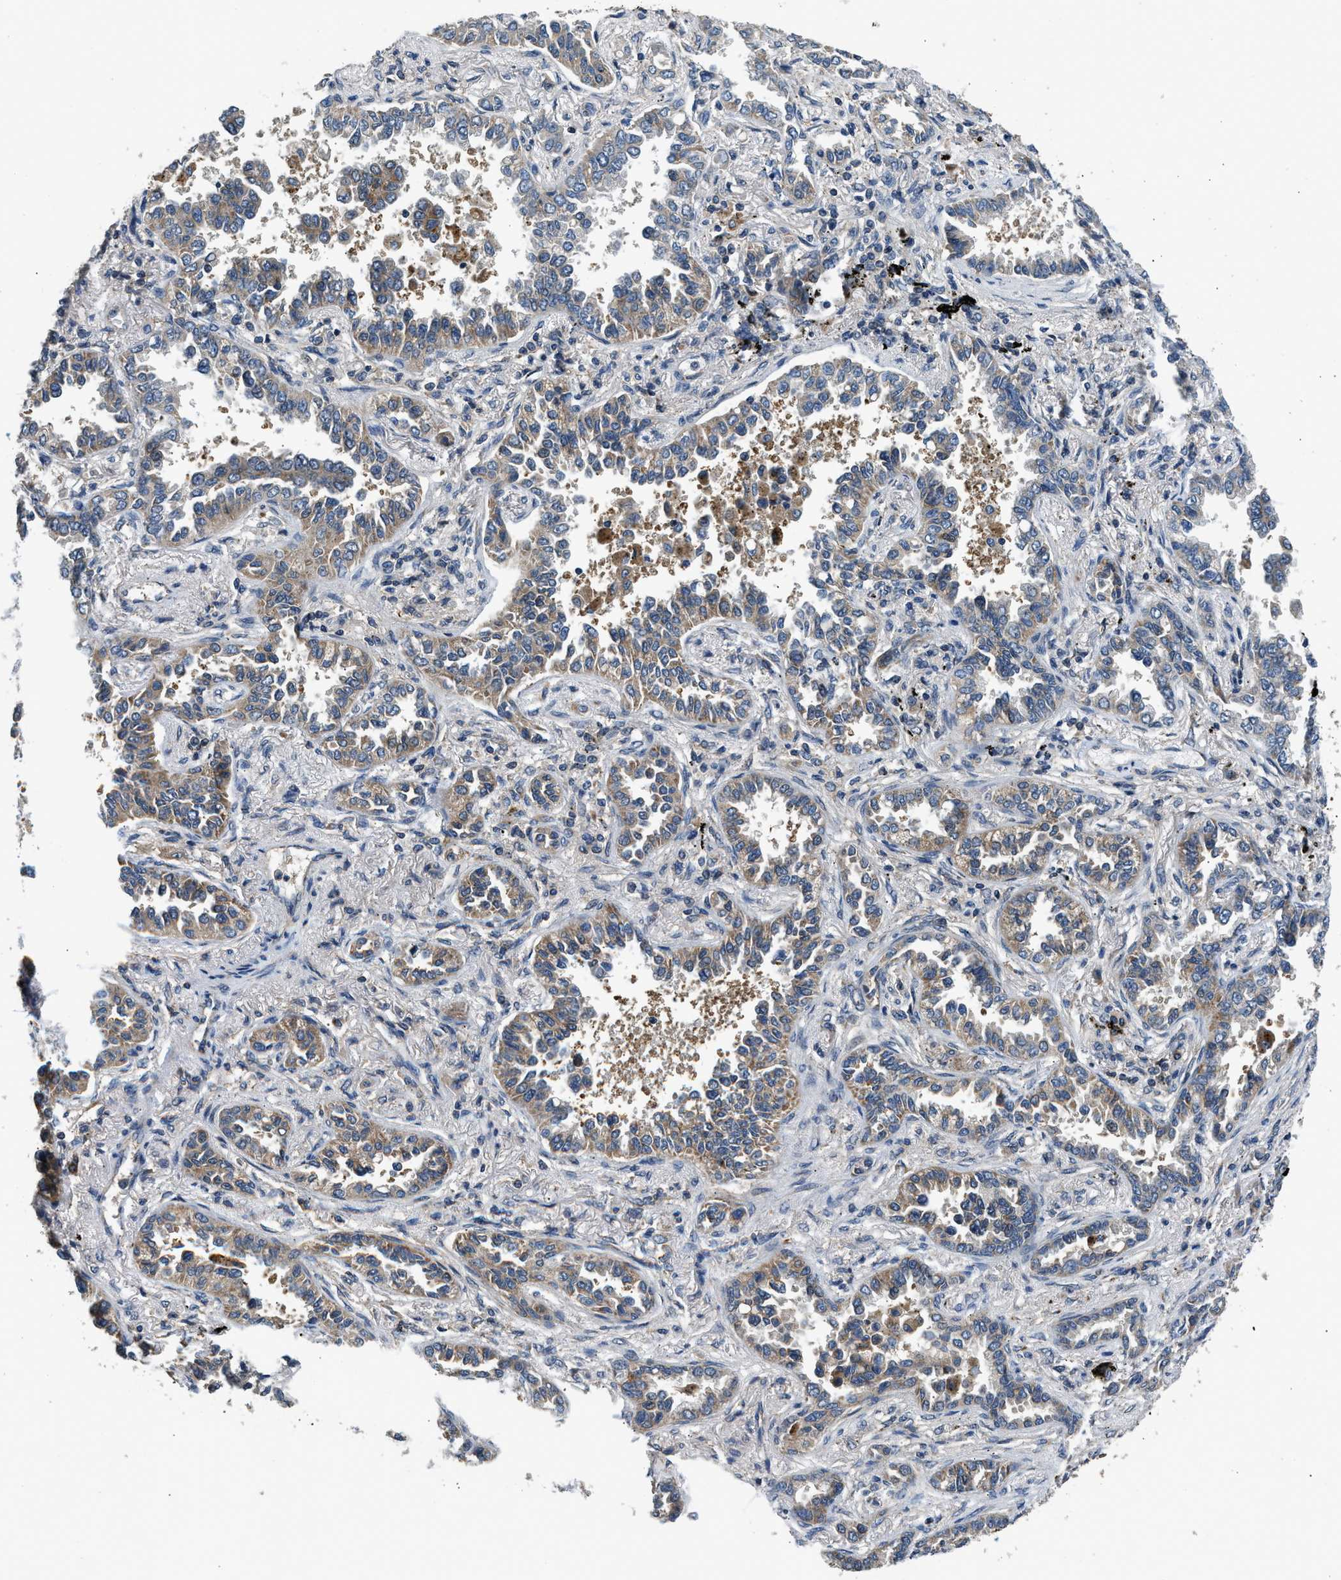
{"staining": {"intensity": "moderate", "quantity": "25%-75%", "location": "cytoplasmic/membranous"}, "tissue": "lung cancer", "cell_type": "Tumor cells", "image_type": "cancer", "snomed": [{"axis": "morphology", "description": "Normal tissue, NOS"}, {"axis": "morphology", "description": "Adenocarcinoma, NOS"}, {"axis": "topography", "description": "Lung"}], "caption": "Lung adenocarcinoma stained for a protein (brown) demonstrates moderate cytoplasmic/membranous positive staining in about 25%-75% of tumor cells.", "gene": "IL3RA", "patient": {"sex": "male", "age": 59}}